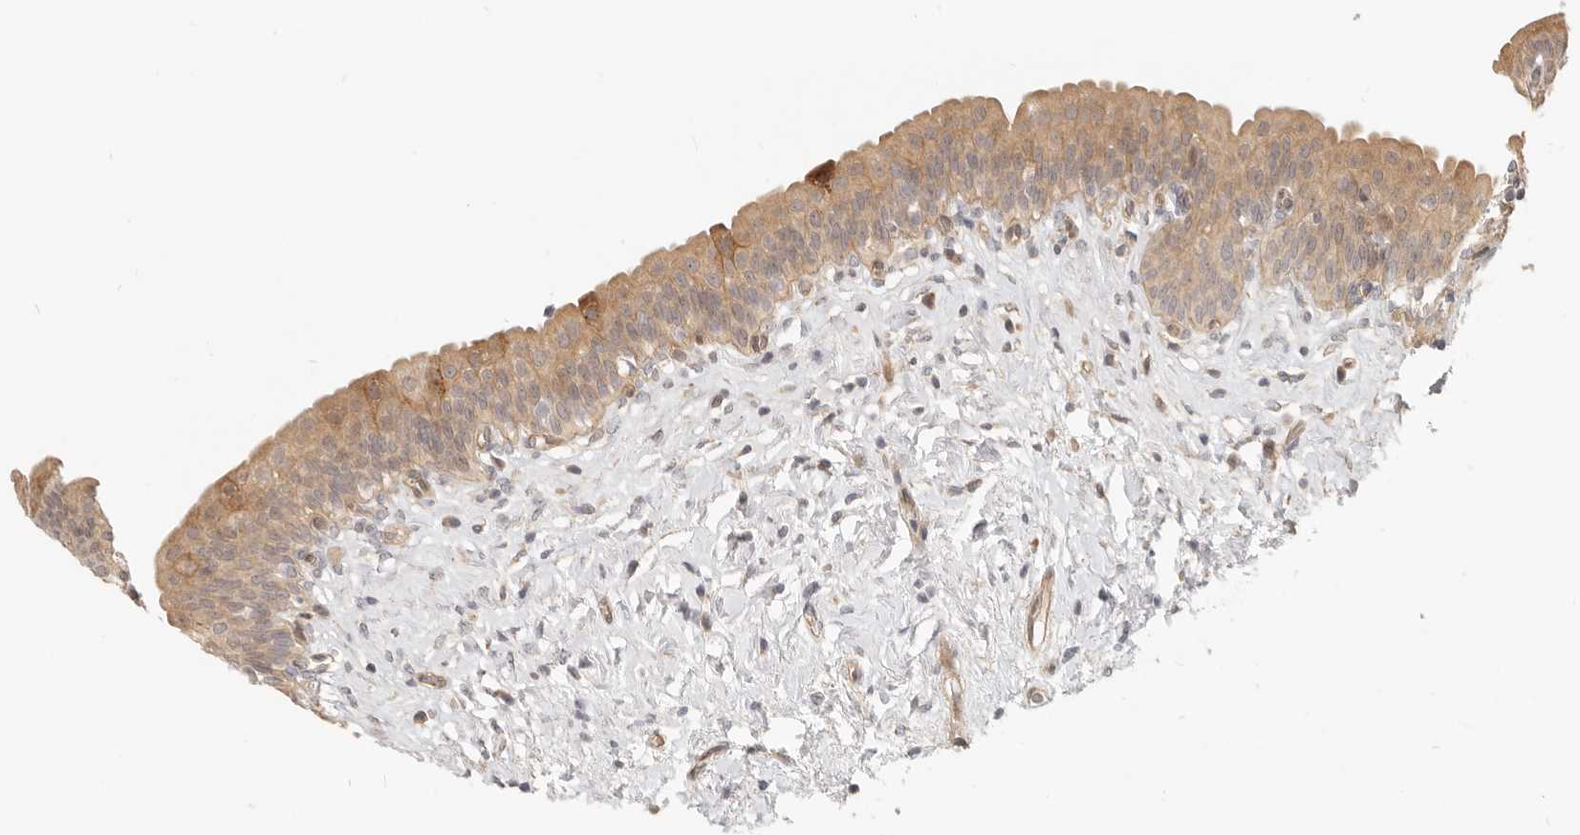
{"staining": {"intensity": "moderate", "quantity": ">75%", "location": "cytoplasmic/membranous"}, "tissue": "urinary bladder", "cell_type": "Urothelial cells", "image_type": "normal", "snomed": [{"axis": "morphology", "description": "Normal tissue, NOS"}, {"axis": "topography", "description": "Urinary bladder"}], "caption": "Moderate cytoplasmic/membranous positivity for a protein is appreciated in approximately >75% of urothelial cells of normal urinary bladder using IHC.", "gene": "TUFT1", "patient": {"sex": "male", "age": 83}}